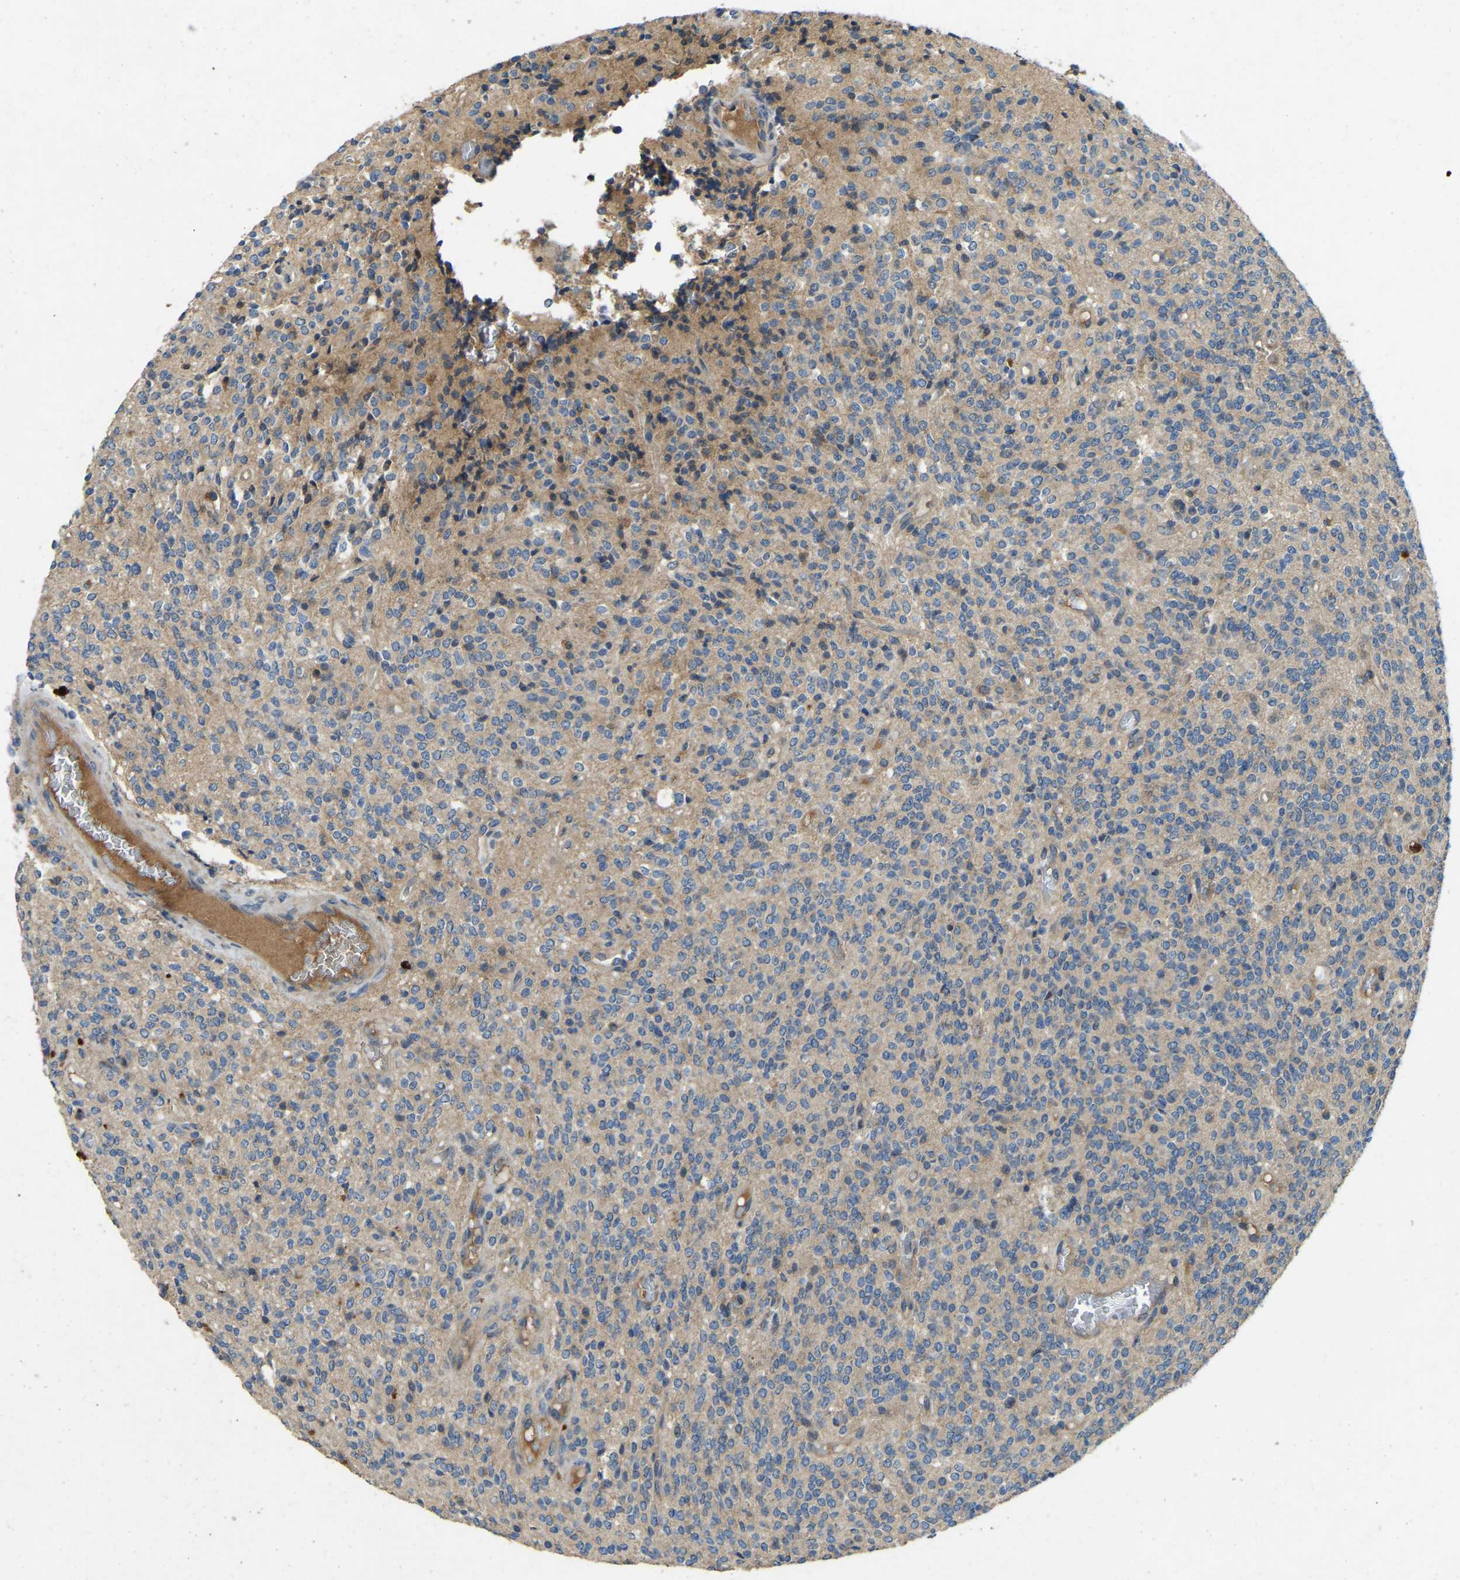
{"staining": {"intensity": "weak", "quantity": "<25%", "location": "cytoplasmic/membranous"}, "tissue": "glioma", "cell_type": "Tumor cells", "image_type": "cancer", "snomed": [{"axis": "morphology", "description": "Glioma, malignant, High grade"}, {"axis": "topography", "description": "Brain"}], "caption": "Immunohistochemistry (IHC) histopathology image of human malignant glioma (high-grade) stained for a protein (brown), which demonstrates no staining in tumor cells.", "gene": "ATP8B1", "patient": {"sex": "male", "age": 34}}